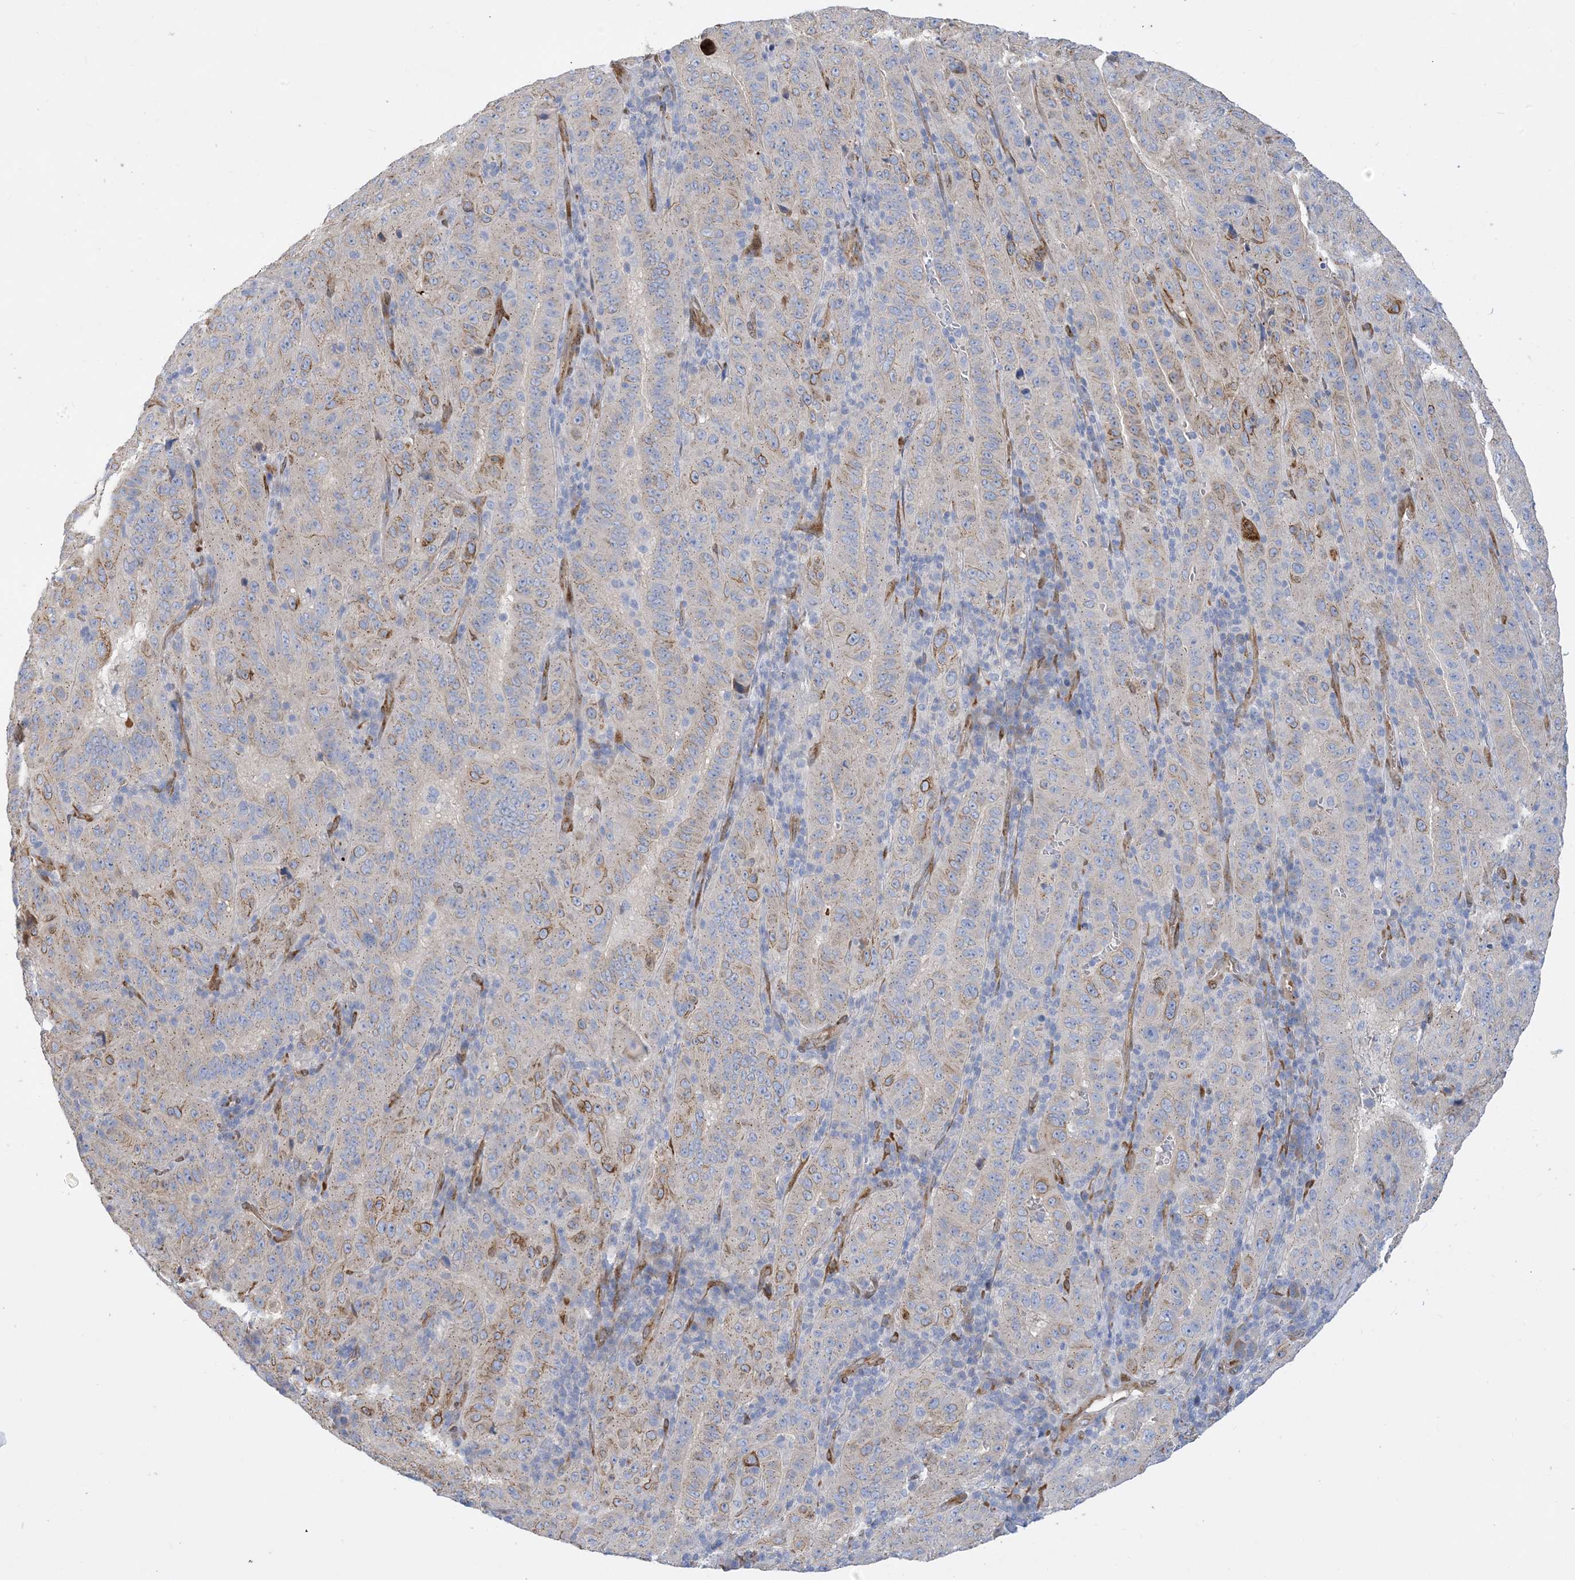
{"staining": {"intensity": "moderate", "quantity": "<25%", "location": "cytoplasmic/membranous"}, "tissue": "pancreatic cancer", "cell_type": "Tumor cells", "image_type": "cancer", "snomed": [{"axis": "morphology", "description": "Adenocarcinoma, NOS"}, {"axis": "topography", "description": "Pancreas"}], "caption": "Protein staining of pancreatic cancer tissue reveals moderate cytoplasmic/membranous staining in approximately <25% of tumor cells.", "gene": "RBMS3", "patient": {"sex": "male", "age": 63}}